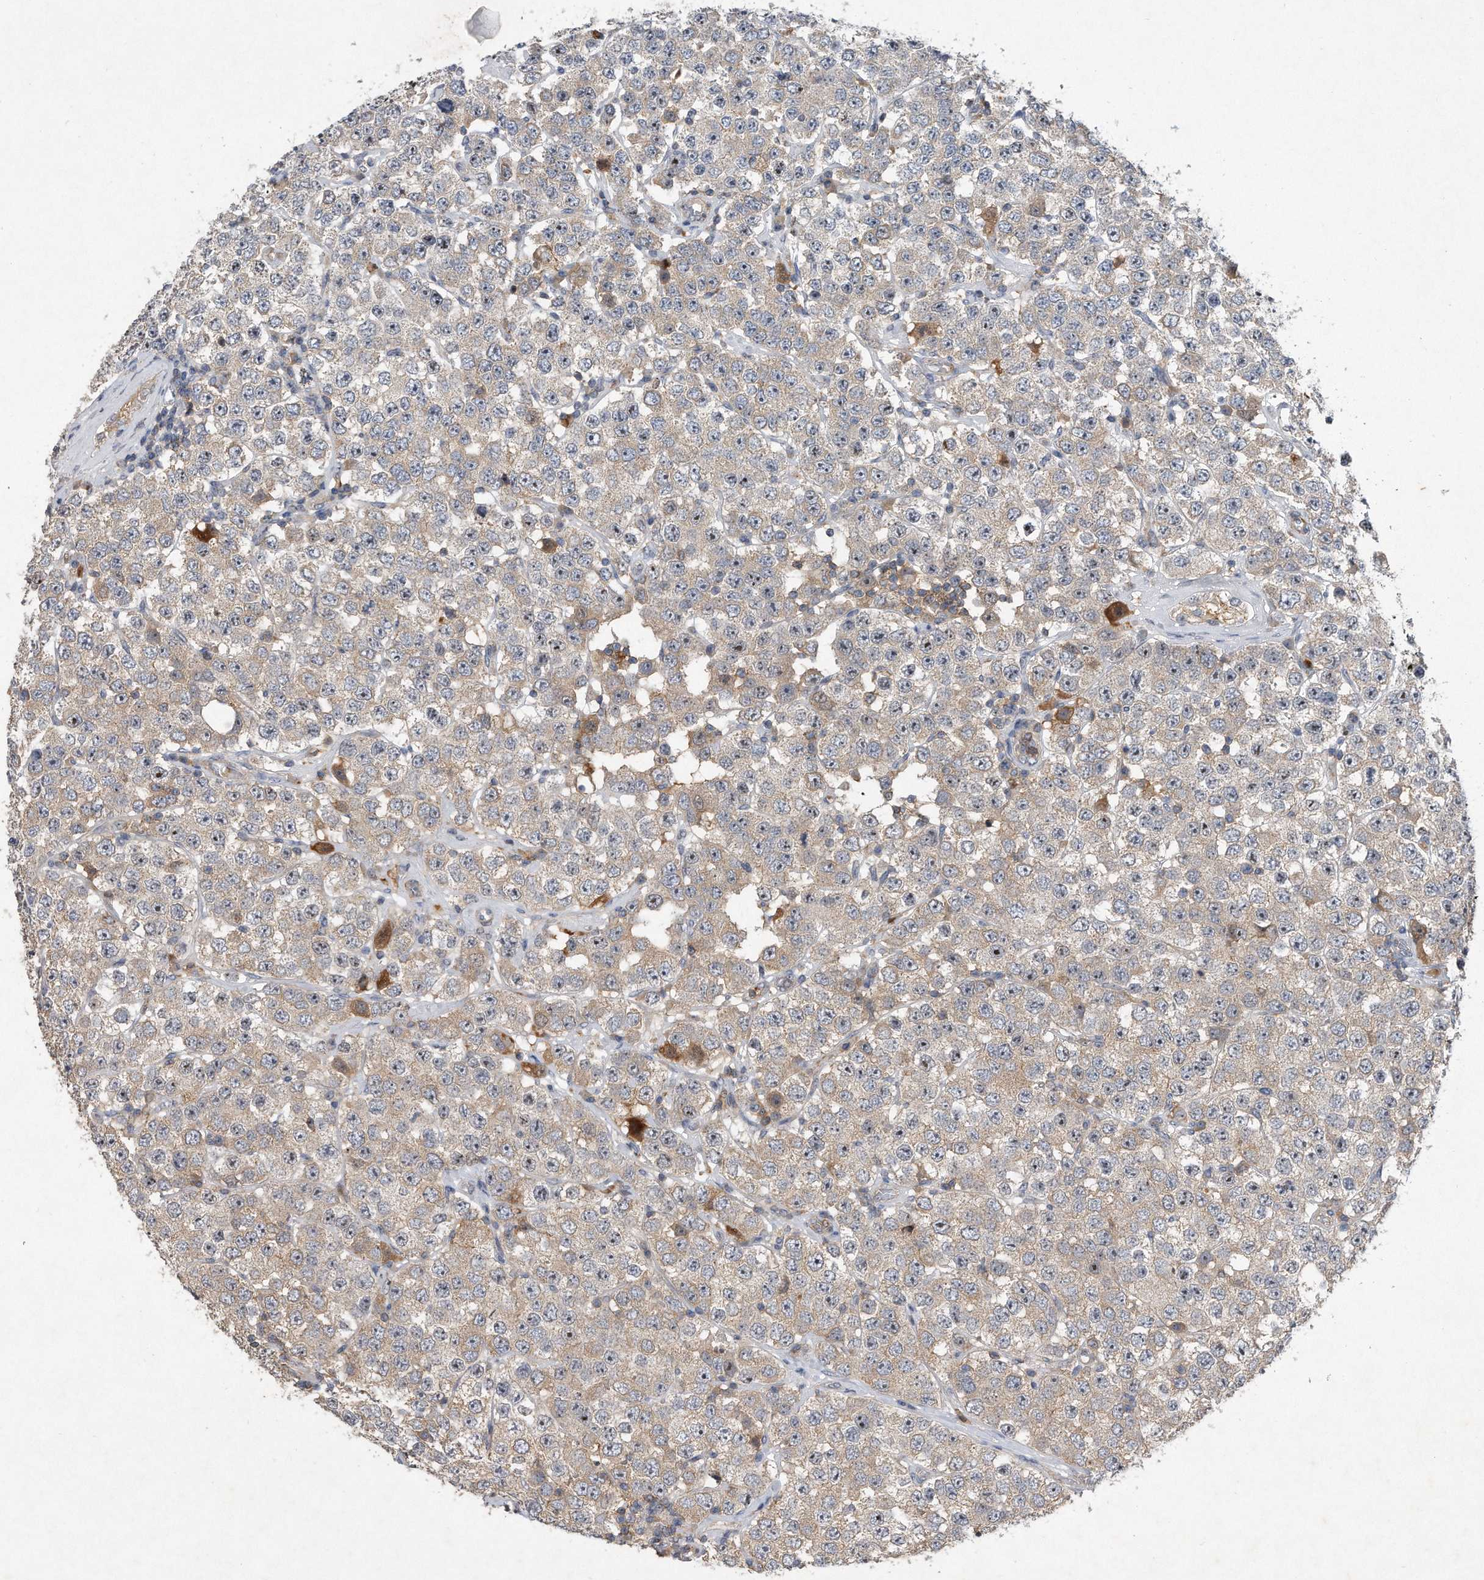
{"staining": {"intensity": "weak", "quantity": ">75%", "location": "cytoplasmic/membranous"}, "tissue": "testis cancer", "cell_type": "Tumor cells", "image_type": "cancer", "snomed": [{"axis": "morphology", "description": "Seminoma, NOS"}, {"axis": "topography", "description": "Testis"}], "caption": "Brown immunohistochemical staining in human testis cancer (seminoma) shows weak cytoplasmic/membranous staining in approximately >75% of tumor cells.", "gene": "PGBD2", "patient": {"sex": "male", "age": 28}}